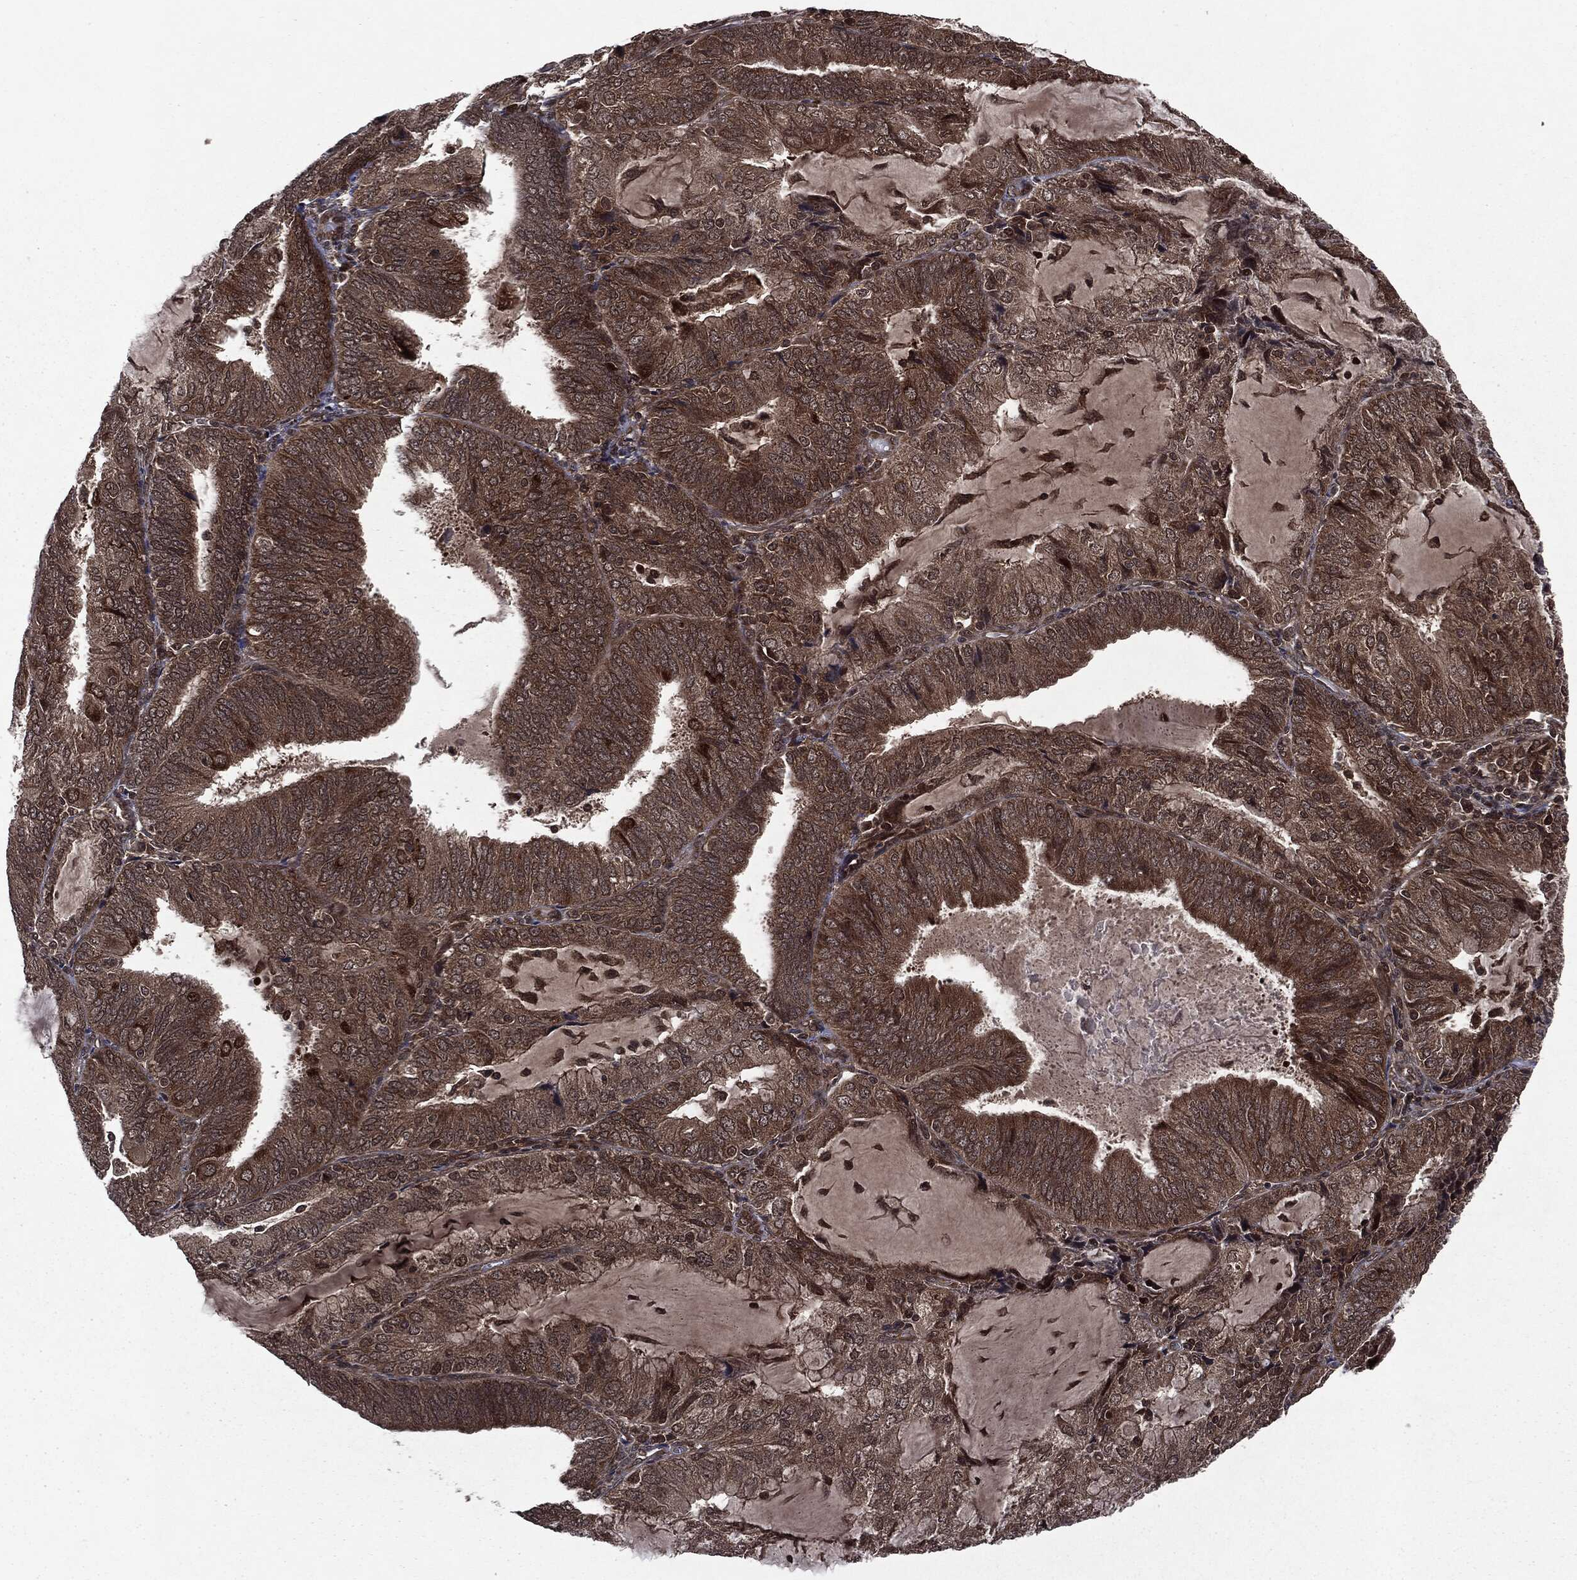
{"staining": {"intensity": "strong", "quantity": "25%-75%", "location": "cytoplasmic/membranous"}, "tissue": "endometrial cancer", "cell_type": "Tumor cells", "image_type": "cancer", "snomed": [{"axis": "morphology", "description": "Adenocarcinoma, NOS"}, {"axis": "topography", "description": "Endometrium"}], "caption": "Protein staining demonstrates strong cytoplasmic/membranous expression in about 25%-75% of tumor cells in endometrial adenocarcinoma. (DAB IHC with brightfield microscopy, high magnification).", "gene": "STAU2", "patient": {"sex": "female", "age": 81}}